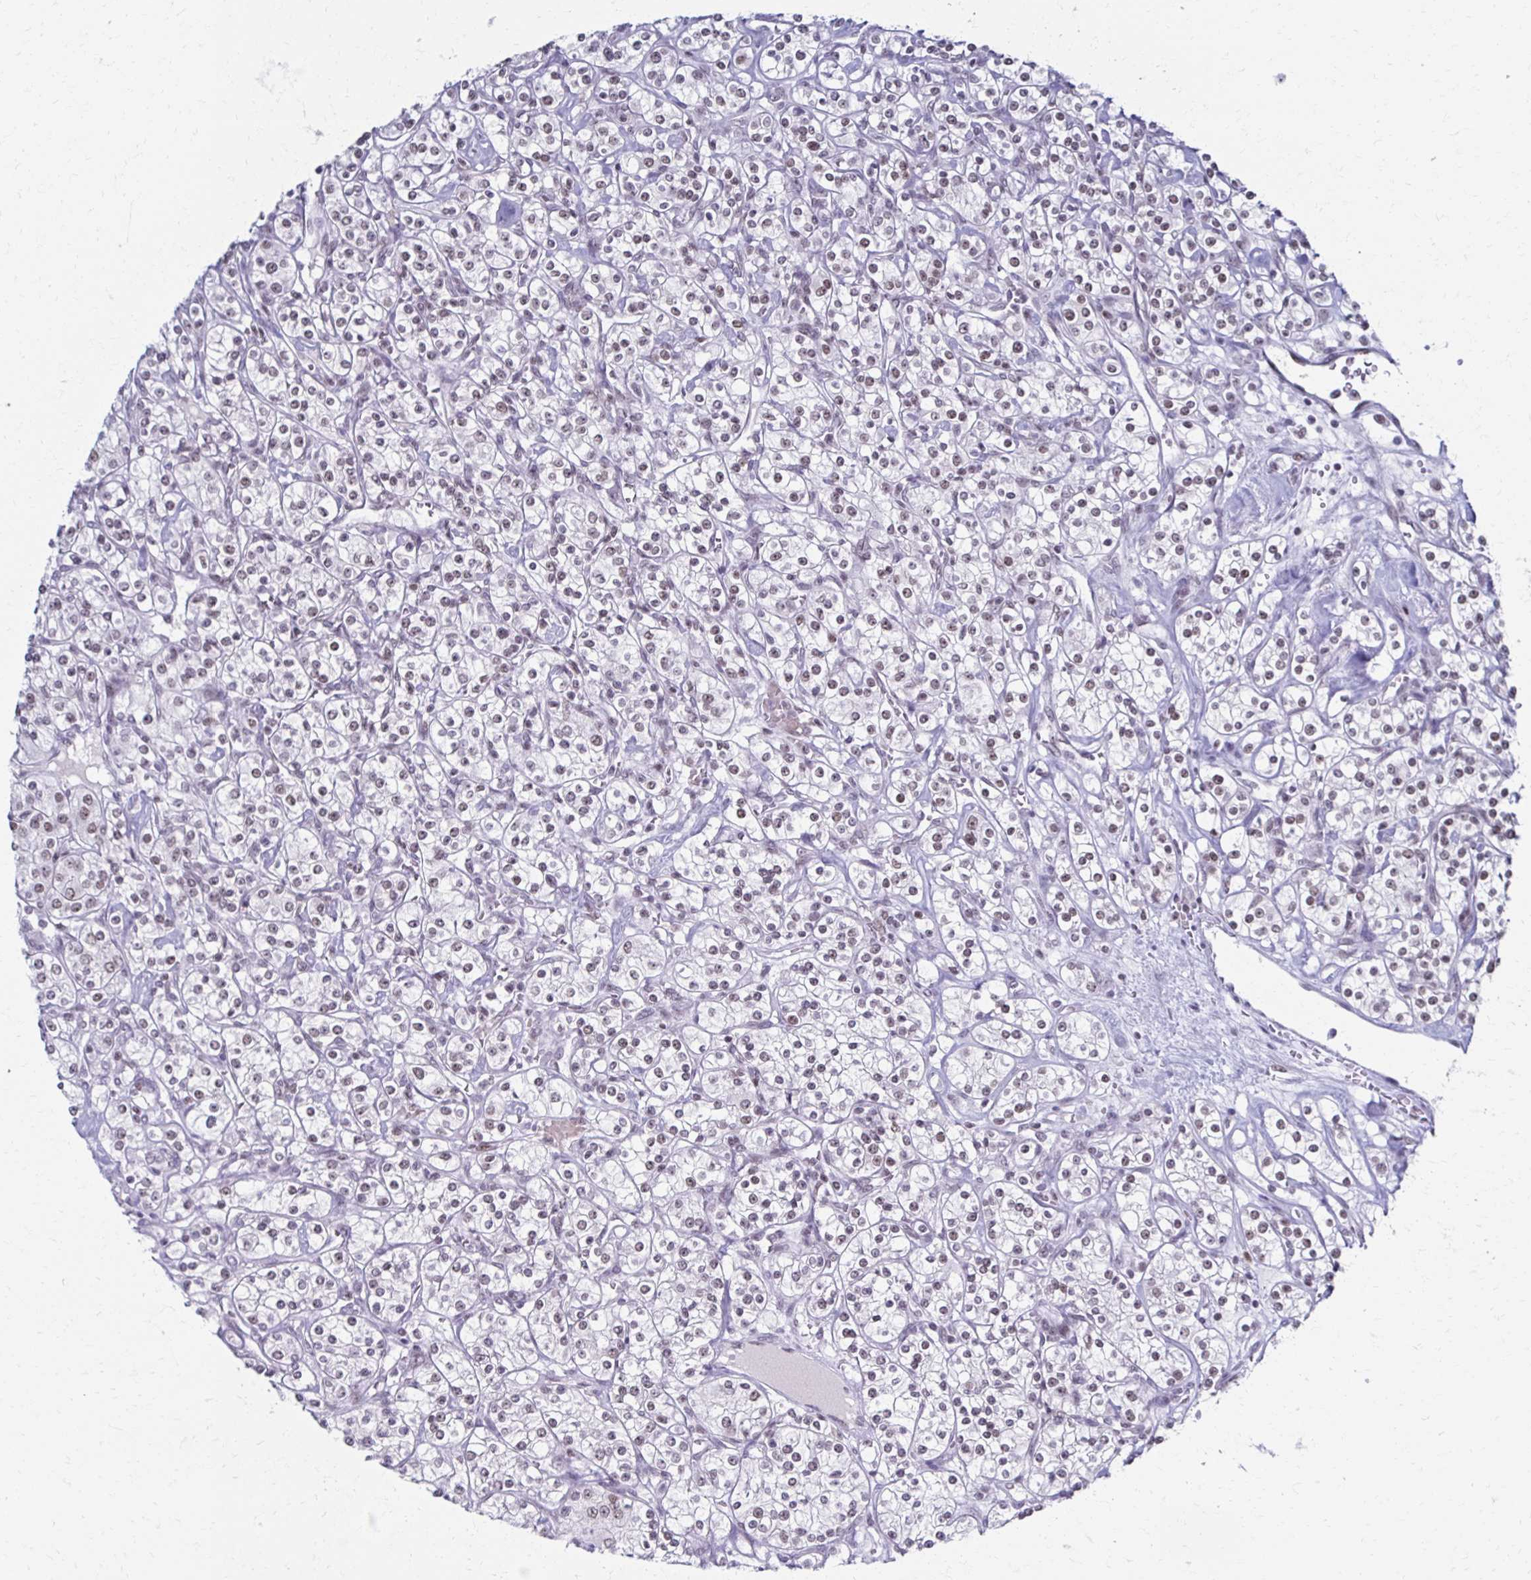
{"staining": {"intensity": "weak", "quantity": "25%-75%", "location": "nuclear"}, "tissue": "renal cancer", "cell_type": "Tumor cells", "image_type": "cancer", "snomed": [{"axis": "morphology", "description": "Adenocarcinoma, NOS"}, {"axis": "topography", "description": "Kidney"}], "caption": "A brown stain highlights weak nuclear staining of a protein in adenocarcinoma (renal) tumor cells.", "gene": "IRF7", "patient": {"sex": "male", "age": 77}}